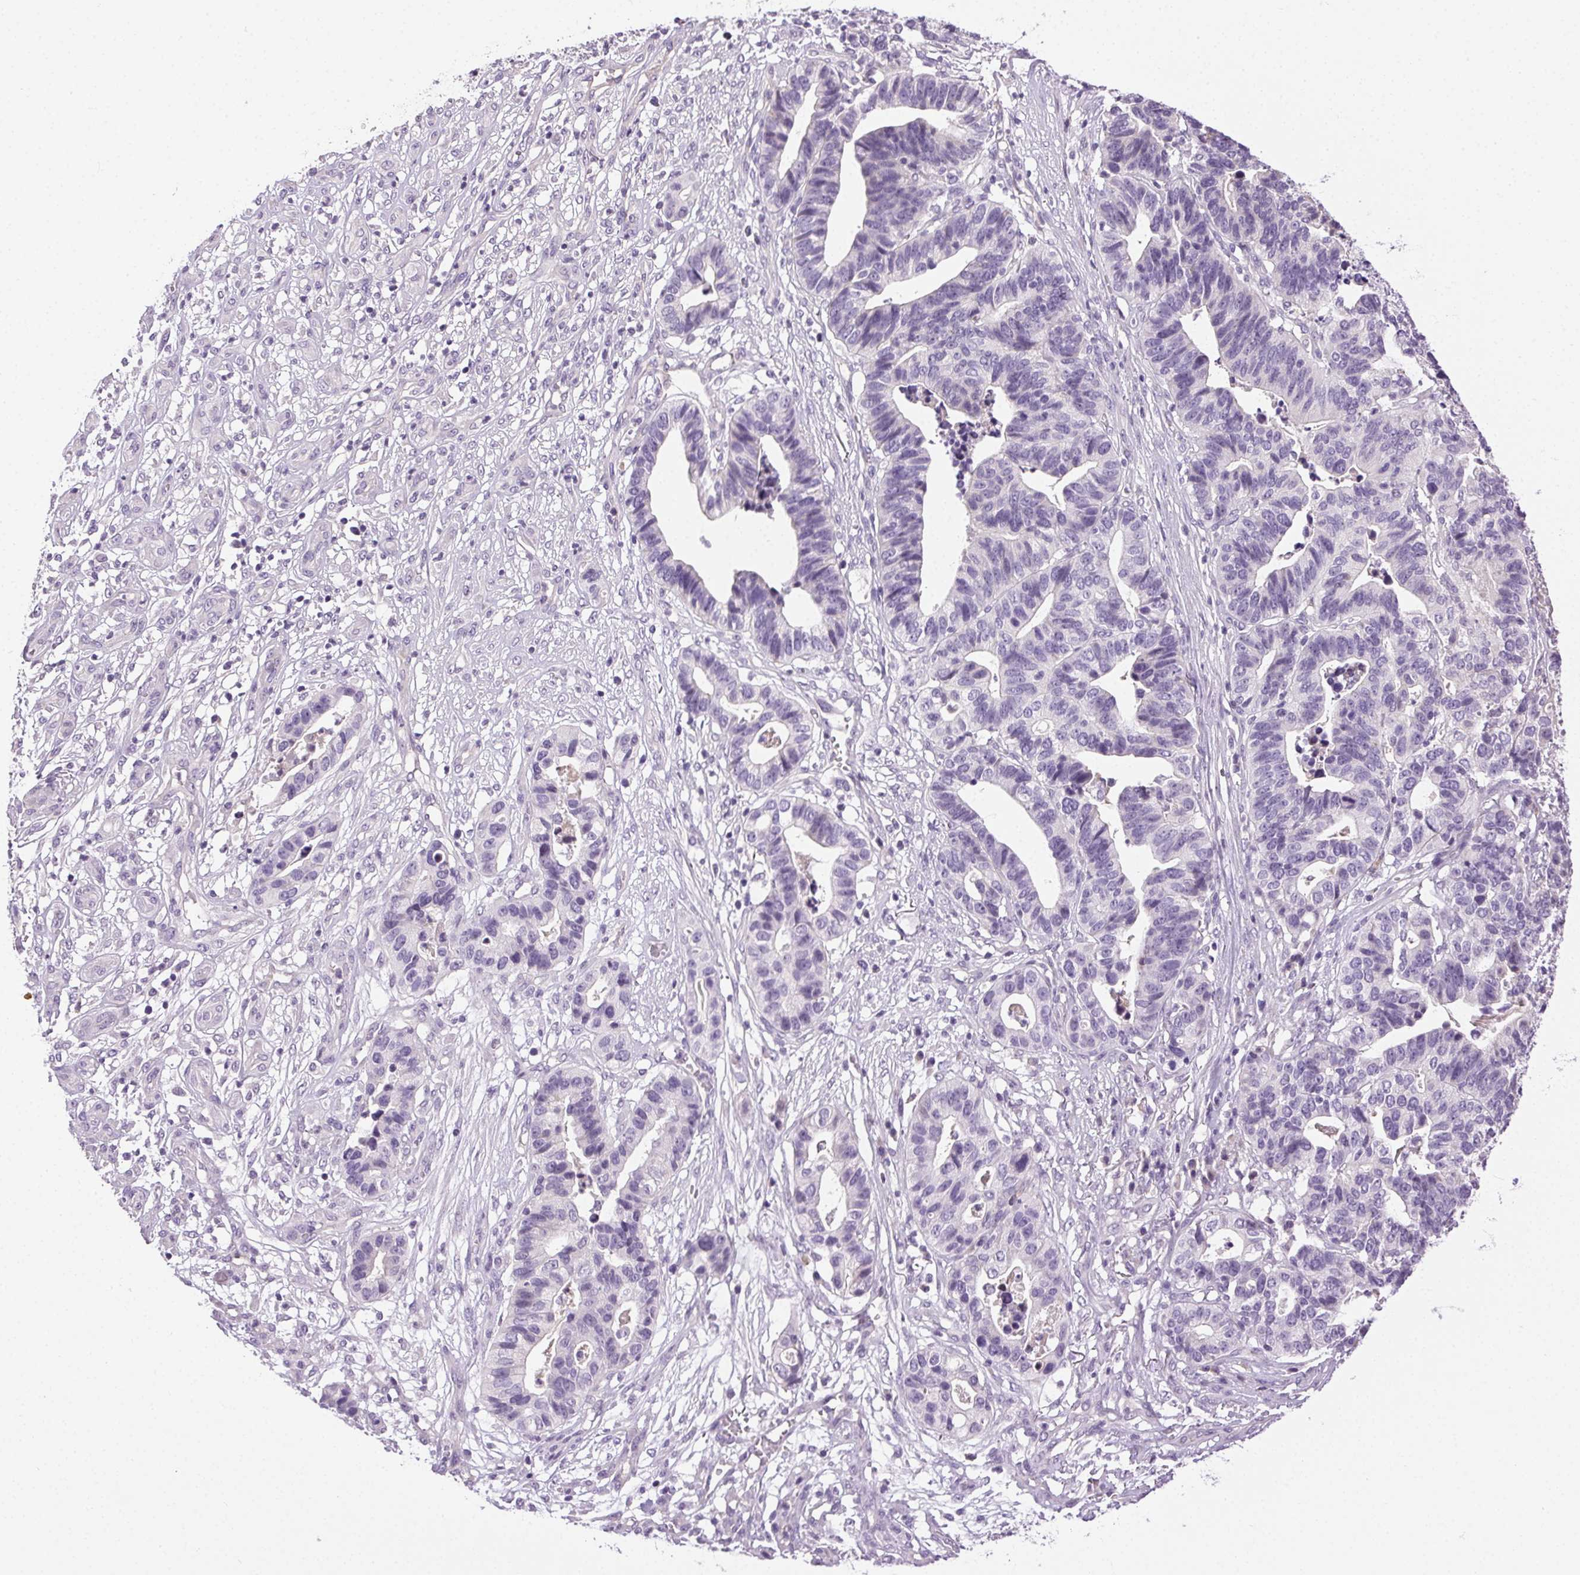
{"staining": {"intensity": "negative", "quantity": "none", "location": "none"}, "tissue": "stomach cancer", "cell_type": "Tumor cells", "image_type": "cancer", "snomed": [{"axis": "morphology", "description": "Adenocarcinoma, NOS"}, {"axis": "topography", "description": "Stomach, upper"}], "caption": "Immunohistochemical staining of adenocarcinoma (stomach) reveals no significant staining in tumor cells.", "gene": "BPIFB2", "patient": {"sex": "female", "age": 67}}